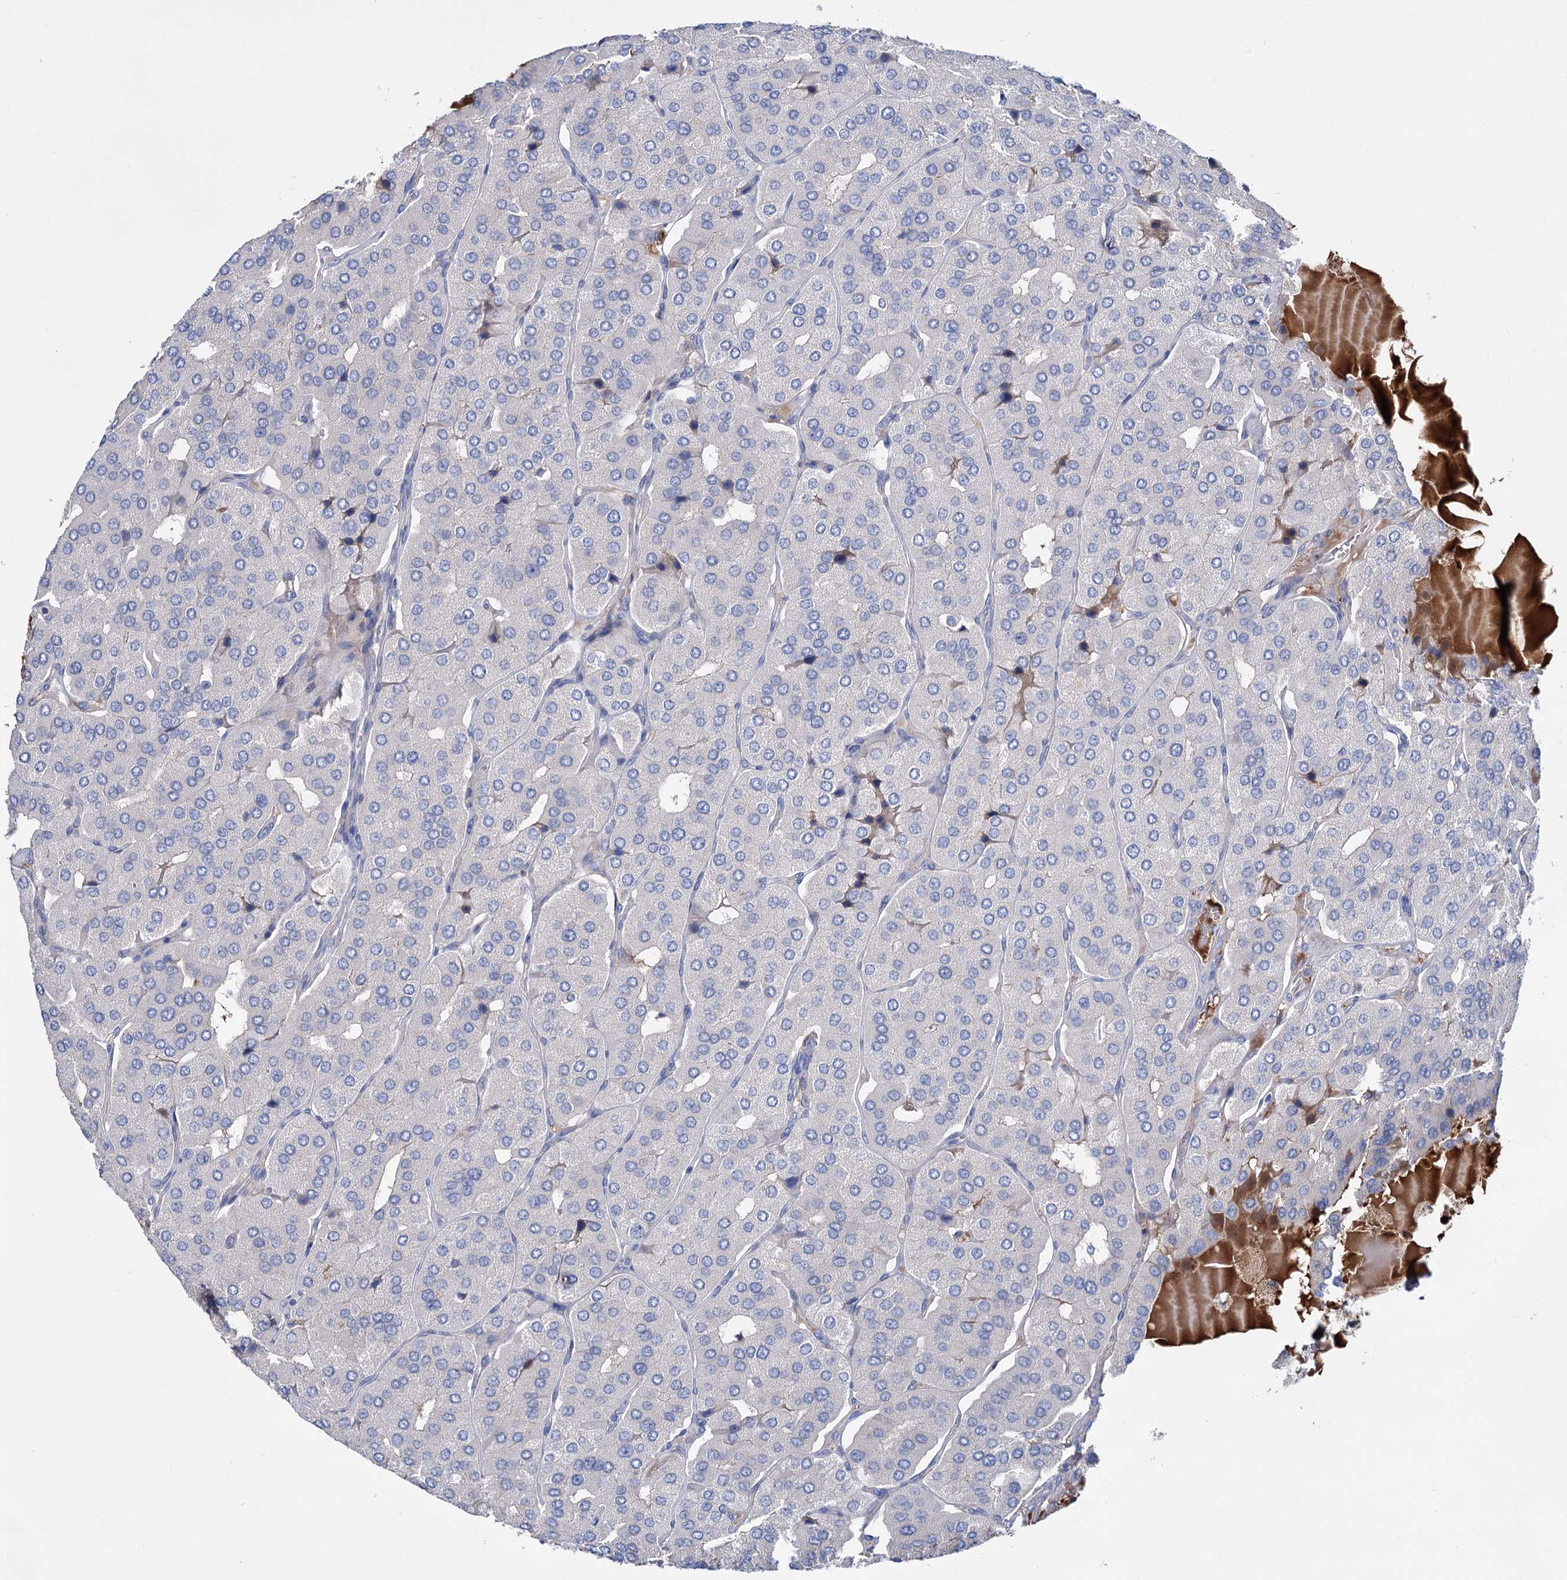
{"staining": {"intensity": "negative", "quantity": "none", "location": "none"}, "tissue": "parathyroid gland", "cell_type": "Glandular cells", "image_type": "normal", "snomed": [{"axis": "morphology", "description": "Normal tissue, NOS"}, {"axis": "morphology", "description": "Adenoma, NOS"}, {"axis": "topography", "description": "Parathyroid gland"}], "caption": "A high-resolution image shows immunohistochemistry staining of unremarkable parathyroid gland, which exhibits no significant staining in glandular cells. (DAB IHC, high magnification).", "gene": "PPP1R32", "patient": {"sex": "female", "age": 86}}